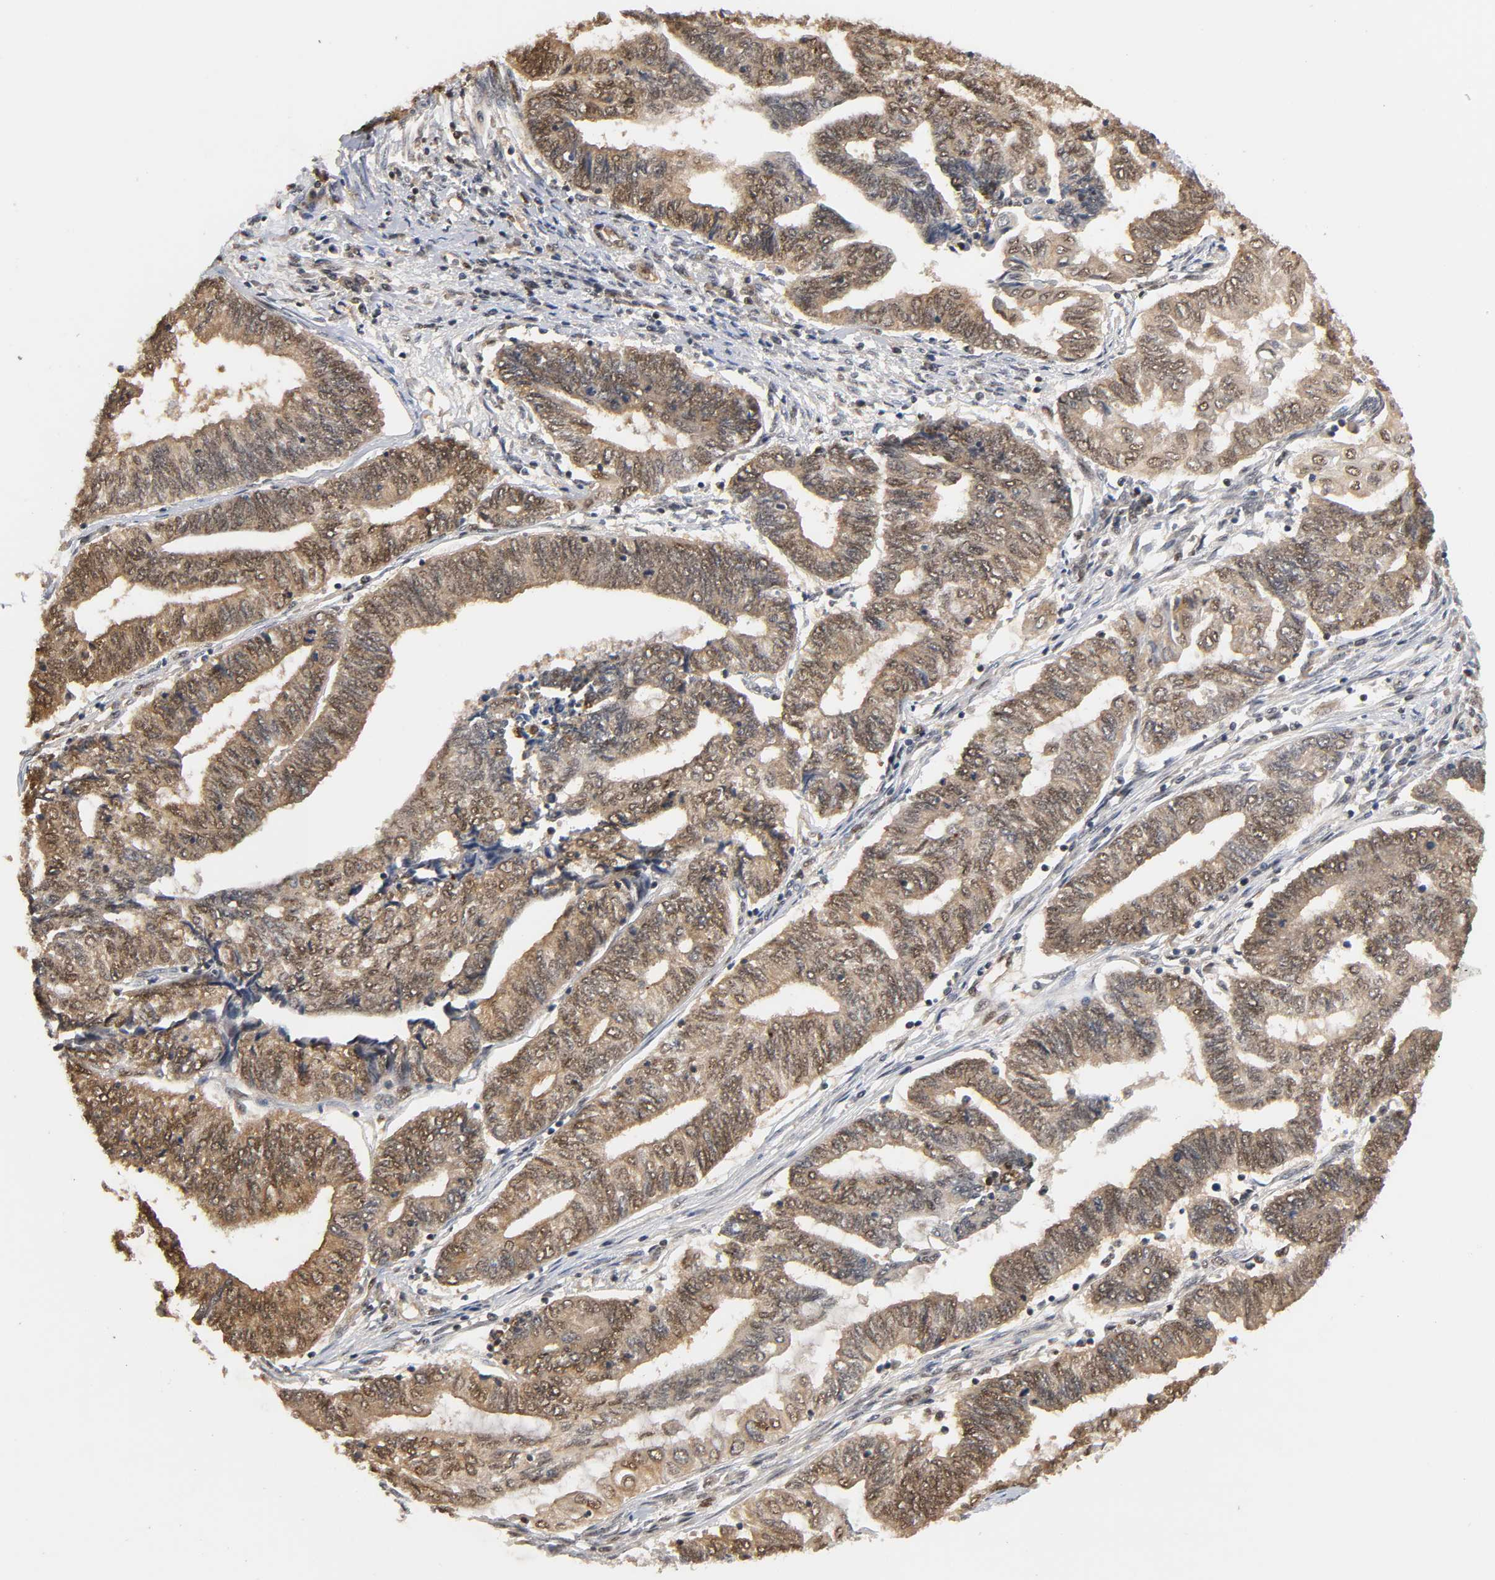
{"staining": {"intensity": "moderate", "quantity": ">75%", "location": "cytoplasmic/membranous,nuclear"}, "tissue": "endometrial cancer", "cell_type": "Tumor cells", "image_type": "cancer", "snomed": [{"axis": "morphology", "description": "Adenocarcinoma, NOS"}, {"axis": "topography", "description": "Uterus"}, {"axis": "topography", "description": "Endometrium"}], "caption": "Protein analysis of endometrial cancer (adenocarcinoma) tissue demonstrates moderate cytoplasmic/membranous and nuclear positivity in approximately >75% of tumor cells. (Stains: DAB (3,3'-diaminobenzidine) in brown, nuclei in blue, Microscopy: brightfield microscopy at high magnification).", "gene": "UBC", "patient": {"sex": "female", "age": 70}}